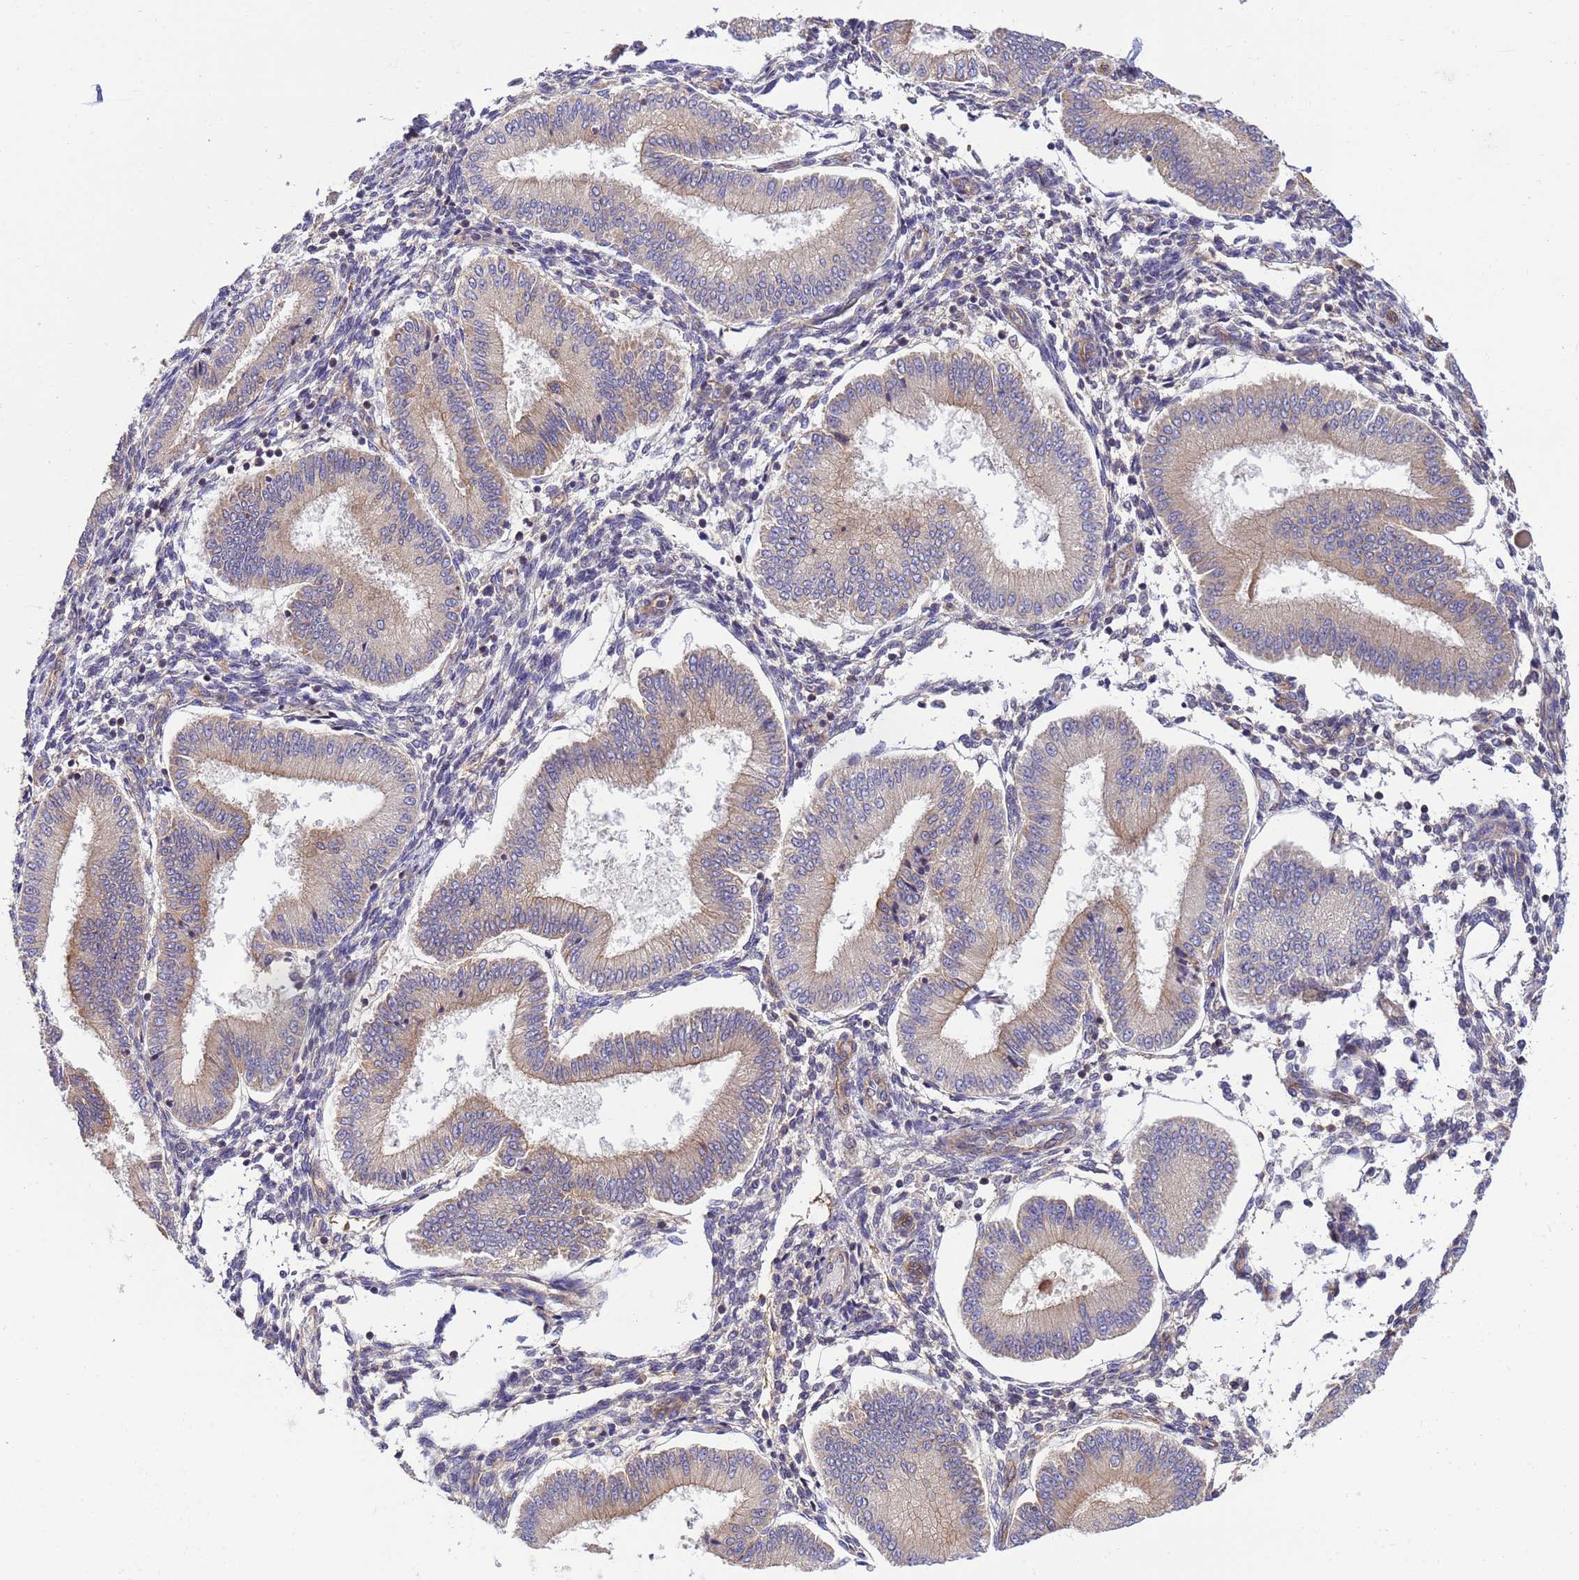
{"staining": {"intensity": "weak", "quantity": "<25%", "location": "cytoplasmic/membranous"}, "tissue": "endometrium", "cell_type": "Cells in endometrial stroma", "image_type": "normal", "snomed": [{"axis": "morphology", "description": "Normal tissue, NOS"}, {"axis": "topography", "description": "Endometrium"}], "caption": "This is a image of immunohistochemistry staining of benign endometrium, which shows no positivity in cells in endometrial stroma.", "gene": "SMCO3", "patient": {"sex": "female", "age": 39}}